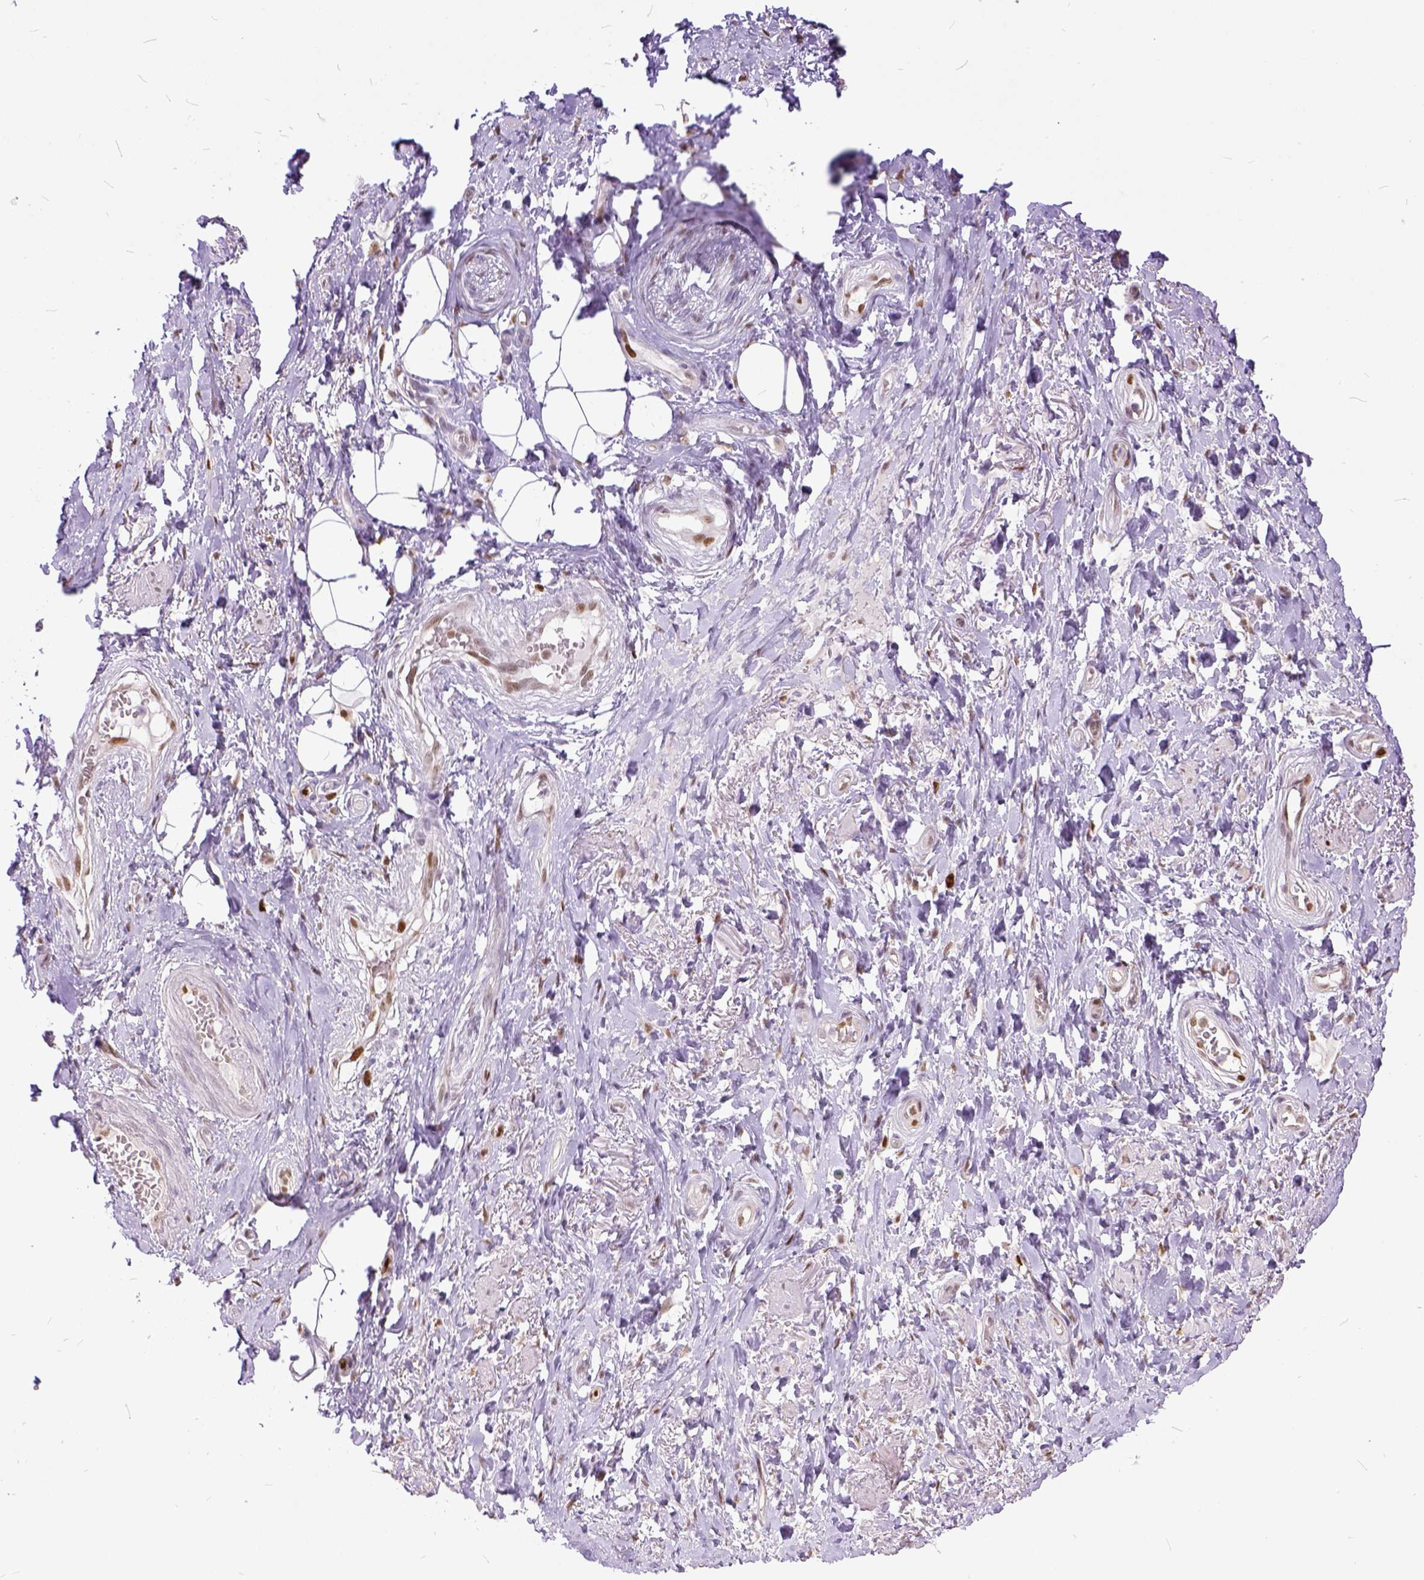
{"staining": {"intensity": "moderate", "quantity": ">75%", "location": "nuclear"}, "tissue": "adipose tissue", "cell_type": "Adipocytes", "image_type": "normal", "snomed": [{"axis": "morphology", "description": "Normal tissue, NOS"}, {"axis": "topography", "description": "Anal"}, {"axis": "topography", "description": "Peripheral nerve tissue"}], "caption": "The micrograph reveals immunohistochemical staining of benign adipose tissue. There is moderate nuclear positivity is present in approximately >75% of adipocytes.", "gene": "ERCC1", "patient": {"sex": "male", "age": 53}}